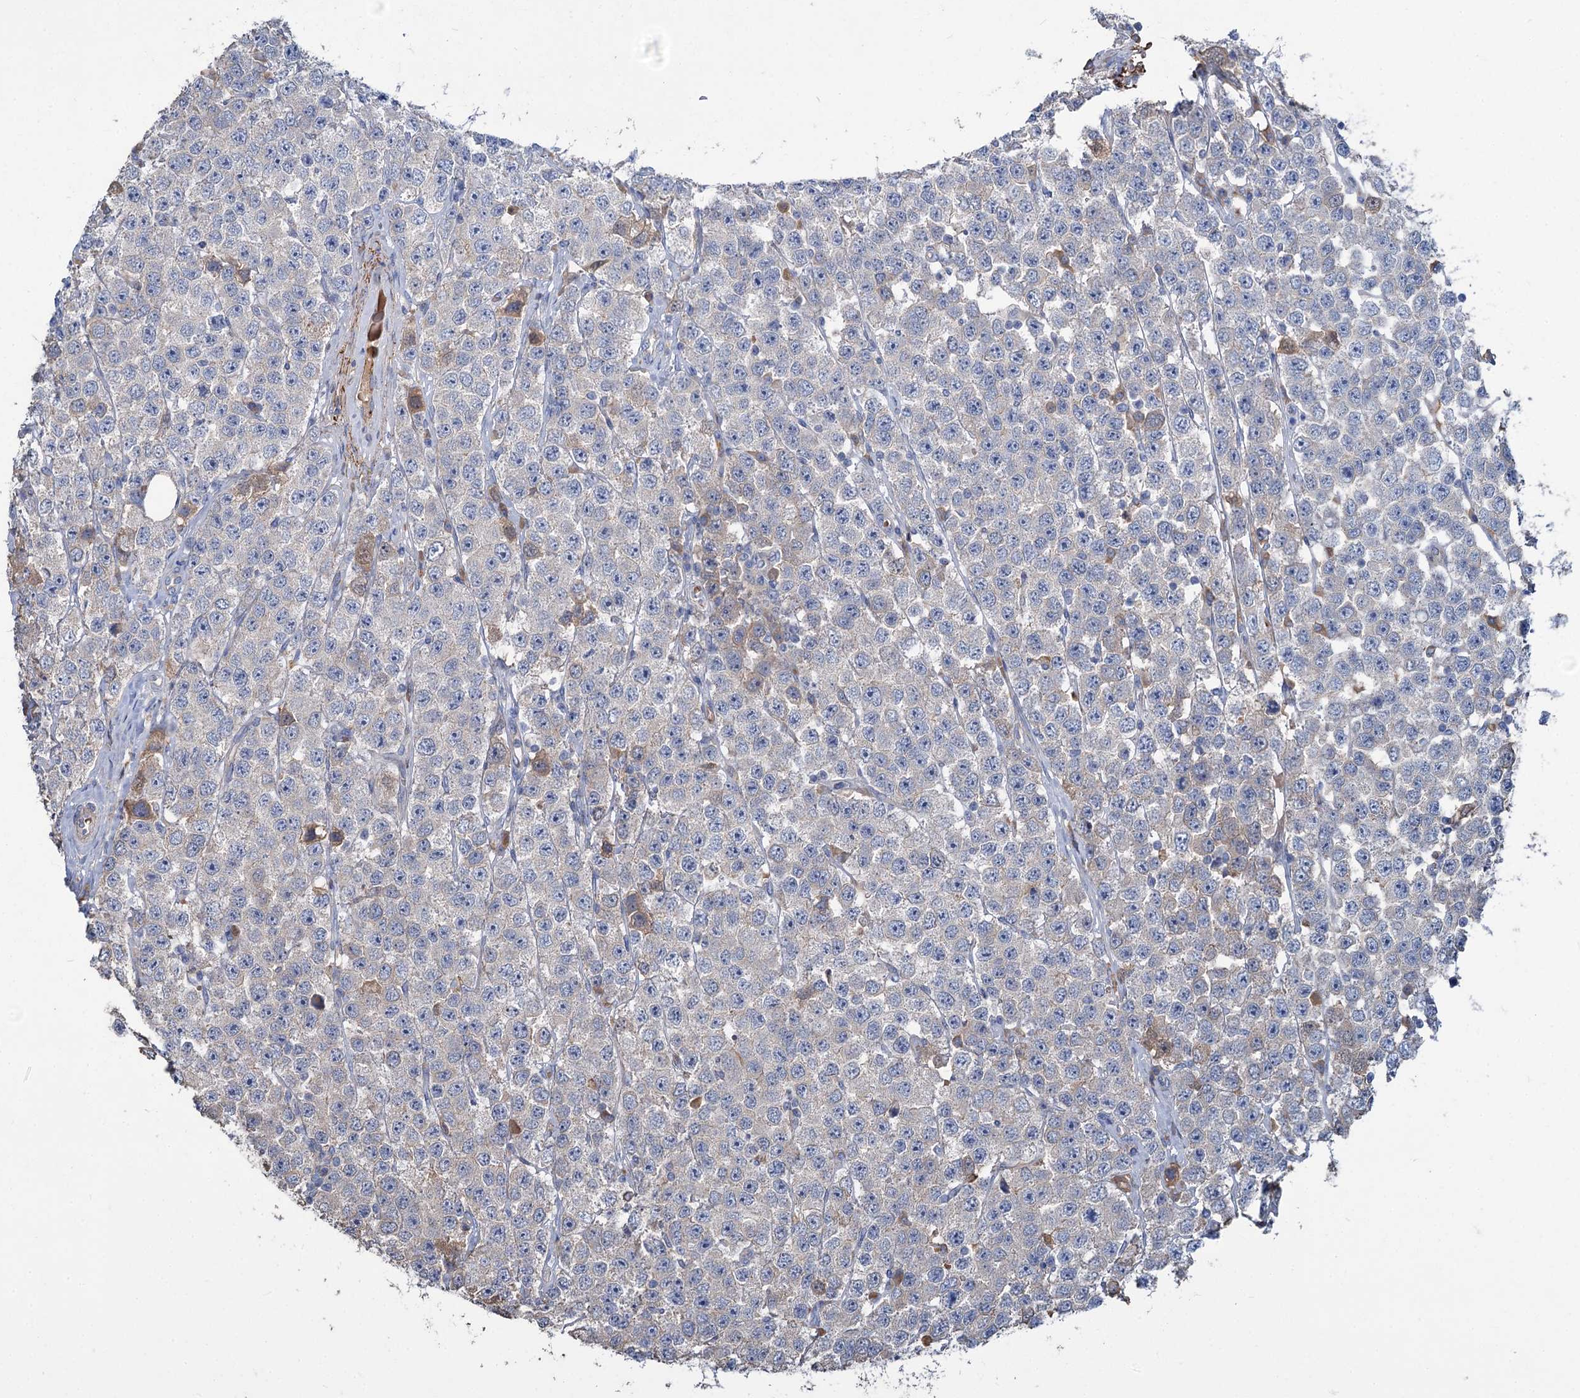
{"staining": {"intensity": "negative", "quantity": "none", "location": "none"}, "tissue": "testis cancer", "cell_type": "Tumor cells", "image_type": "cancer", "snomed": [{"axis": "morphology", "description": "Seminoma, NOS"}, {"axis": "topography", "description": "Testis"}], "caption": "IHC histopathology image of testis seminoma stained for a protein (brown), which exhibits no positivity in tumor cells.", "gene": "URAD", "patient": {"sex": "male", "age": 28}}